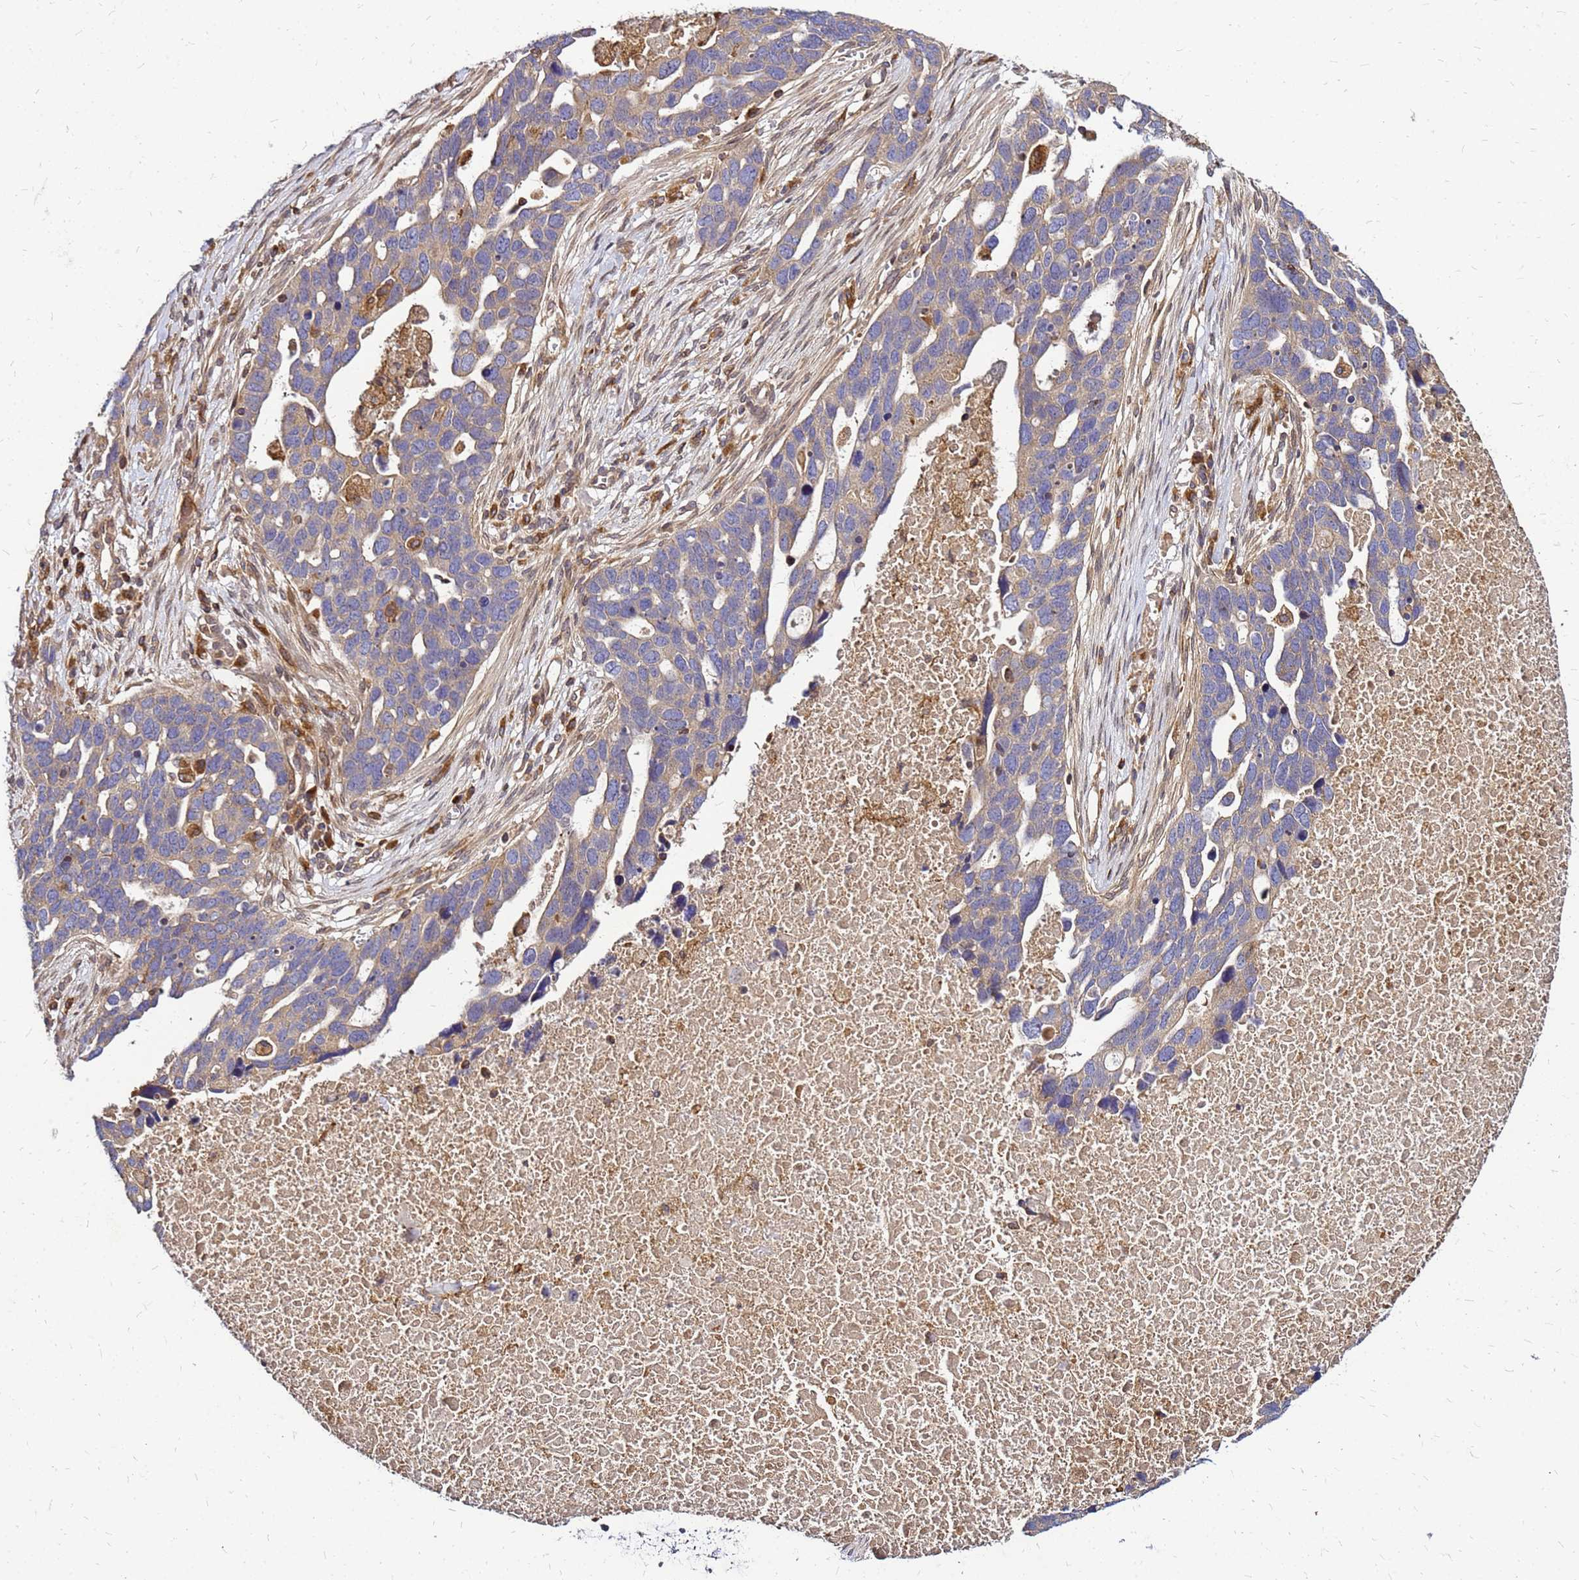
{"staining": {"intensity": "weak", "quantity": "25%-75%", "location": "cytoplasmic/membranous"}, "tissue": "ovarian cancer", "cell_type": "Tumor cells", "image_type": "cancer", "snomed": [{"axis": "morphology", "description": "Cystadenocarcinoma, serous, NOS"}, {"axis": "topography", "description": "Ovary"}], "caption": "Immunohistochemistry (IHC) (DAB) staining of serous cystadenocarcinoma (ovarian) reveals weak cytoplasmic/membranous protein expression in approximately 25%-75% of tumor cells.", "gene": "CYBC1", "patient": {"sex": "female", "age": 54}}